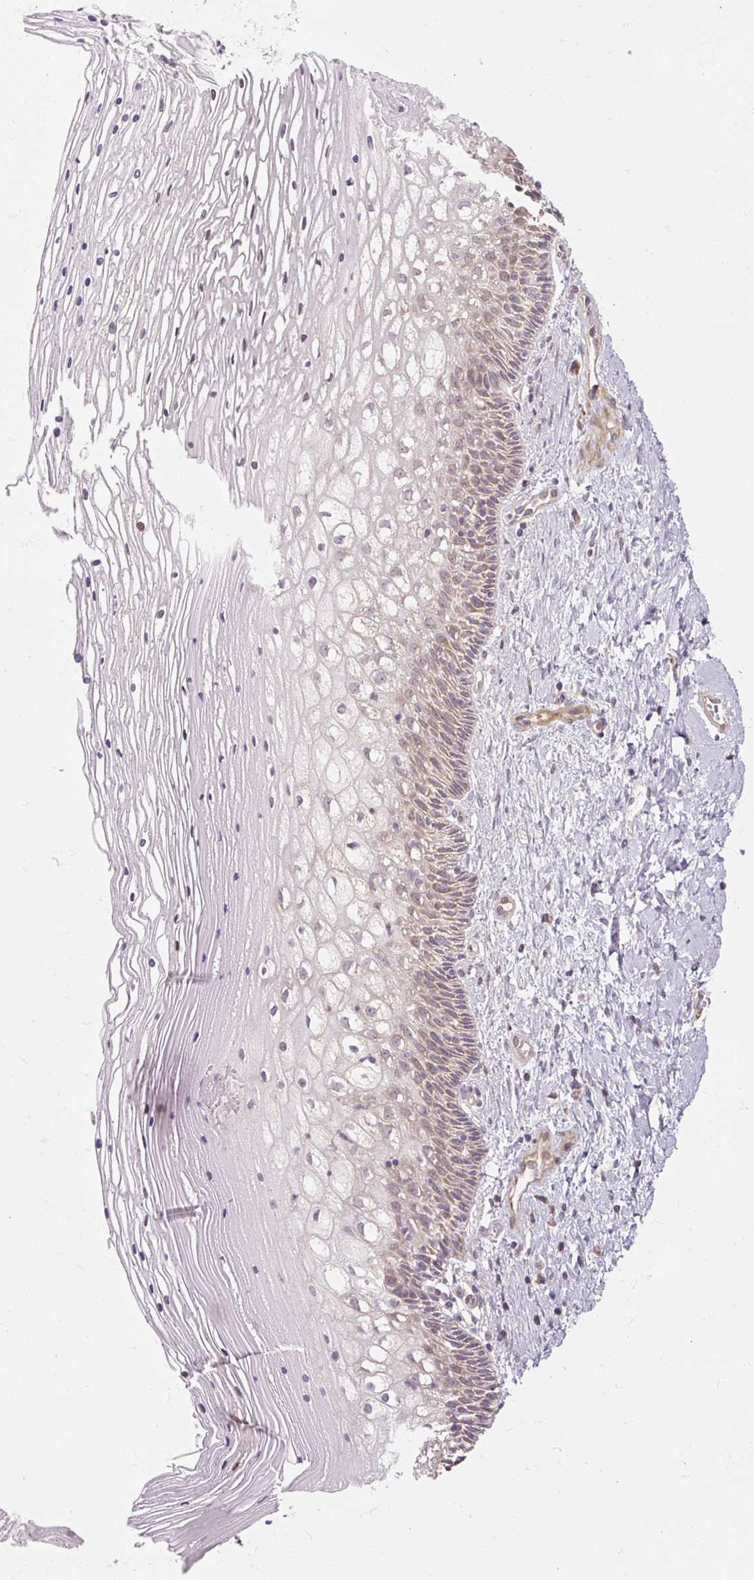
{"staining": {"intensity": "negative", "quantity": "none", "location": "none"}, "tissue": "cervix", "cell_type": "Glandular cells", "image_type": "normal", "snomed": [{"axis": "morphology", "description": "Normal tissue, NOS"}, {"axis": "topography", "description": "Cervix"}], "caption": "There is no significant staining in glandular cells of cervix. Brightfield microscopy of immunohistochemistry stained with DAB (3,3'-diaminobenzidine) (brown) and hematoxylin (blue), captured at high magnification.", "gene": "RB1CC1", "patient": {"sex": "female", "age": 36}}